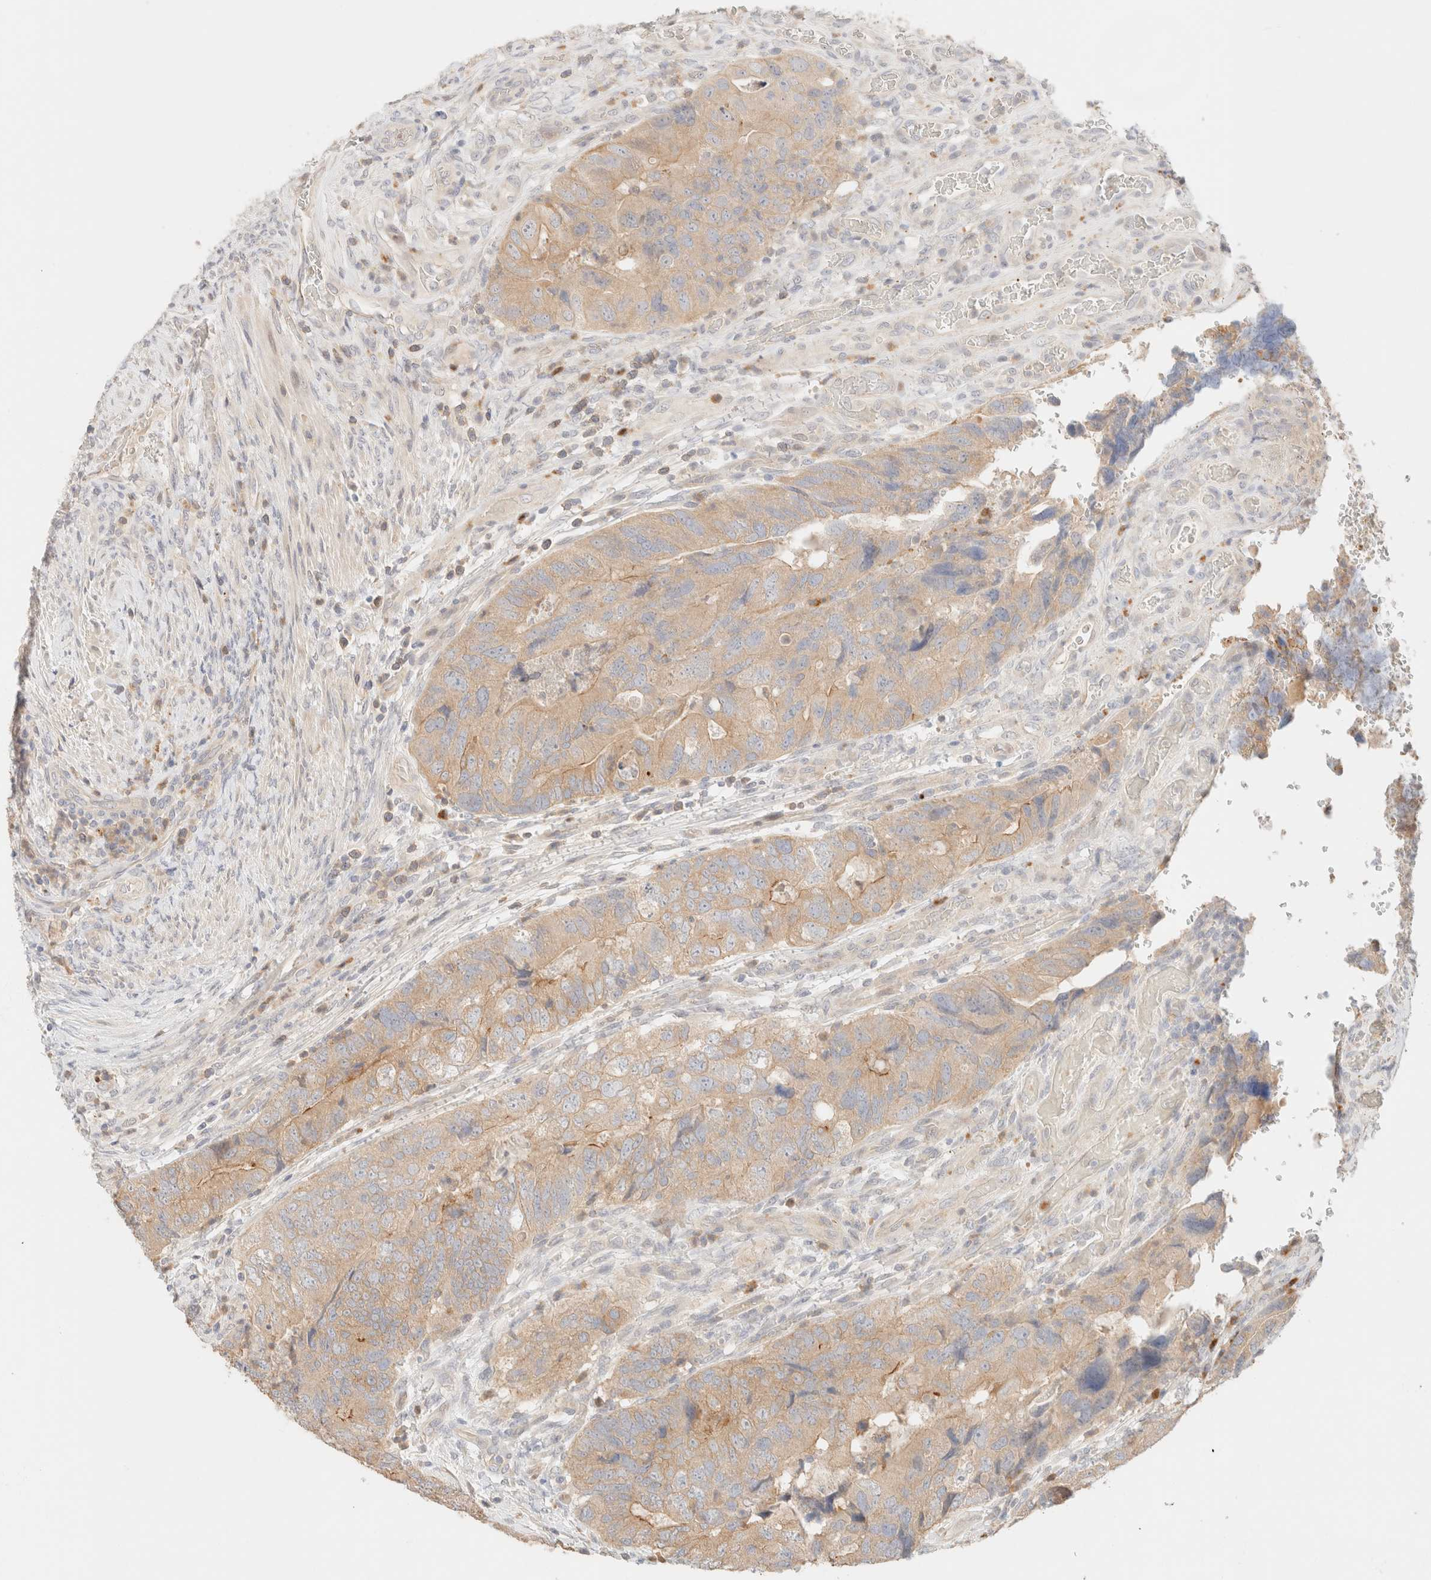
{"staining": {"intensity": "moderate", "quantity": ">75%", "location": "cytoplasmic/membranous"}, "tissue": "colorectal cancer", "cell_type": "Tumor cells", "image_type": "cancer", "snomed": [{"axis": "morphology", "description": "Adenocarcinoma, NOS"}, {"axis": "topography", "description": "Rectum"}], "caption": "Tumor cells display medium levels of moderate cytoplasmic/membranous expression in about >75% of cells in human colorectal cancer. The staining is performed using DAB (3,3'-diaminobenzidine) brown chromogen to label protein expression. The nuclei are counter-stained blue using hematoxylin.", "gene": "SGSM2", "patient": {"sex": "male", "age": 63}}